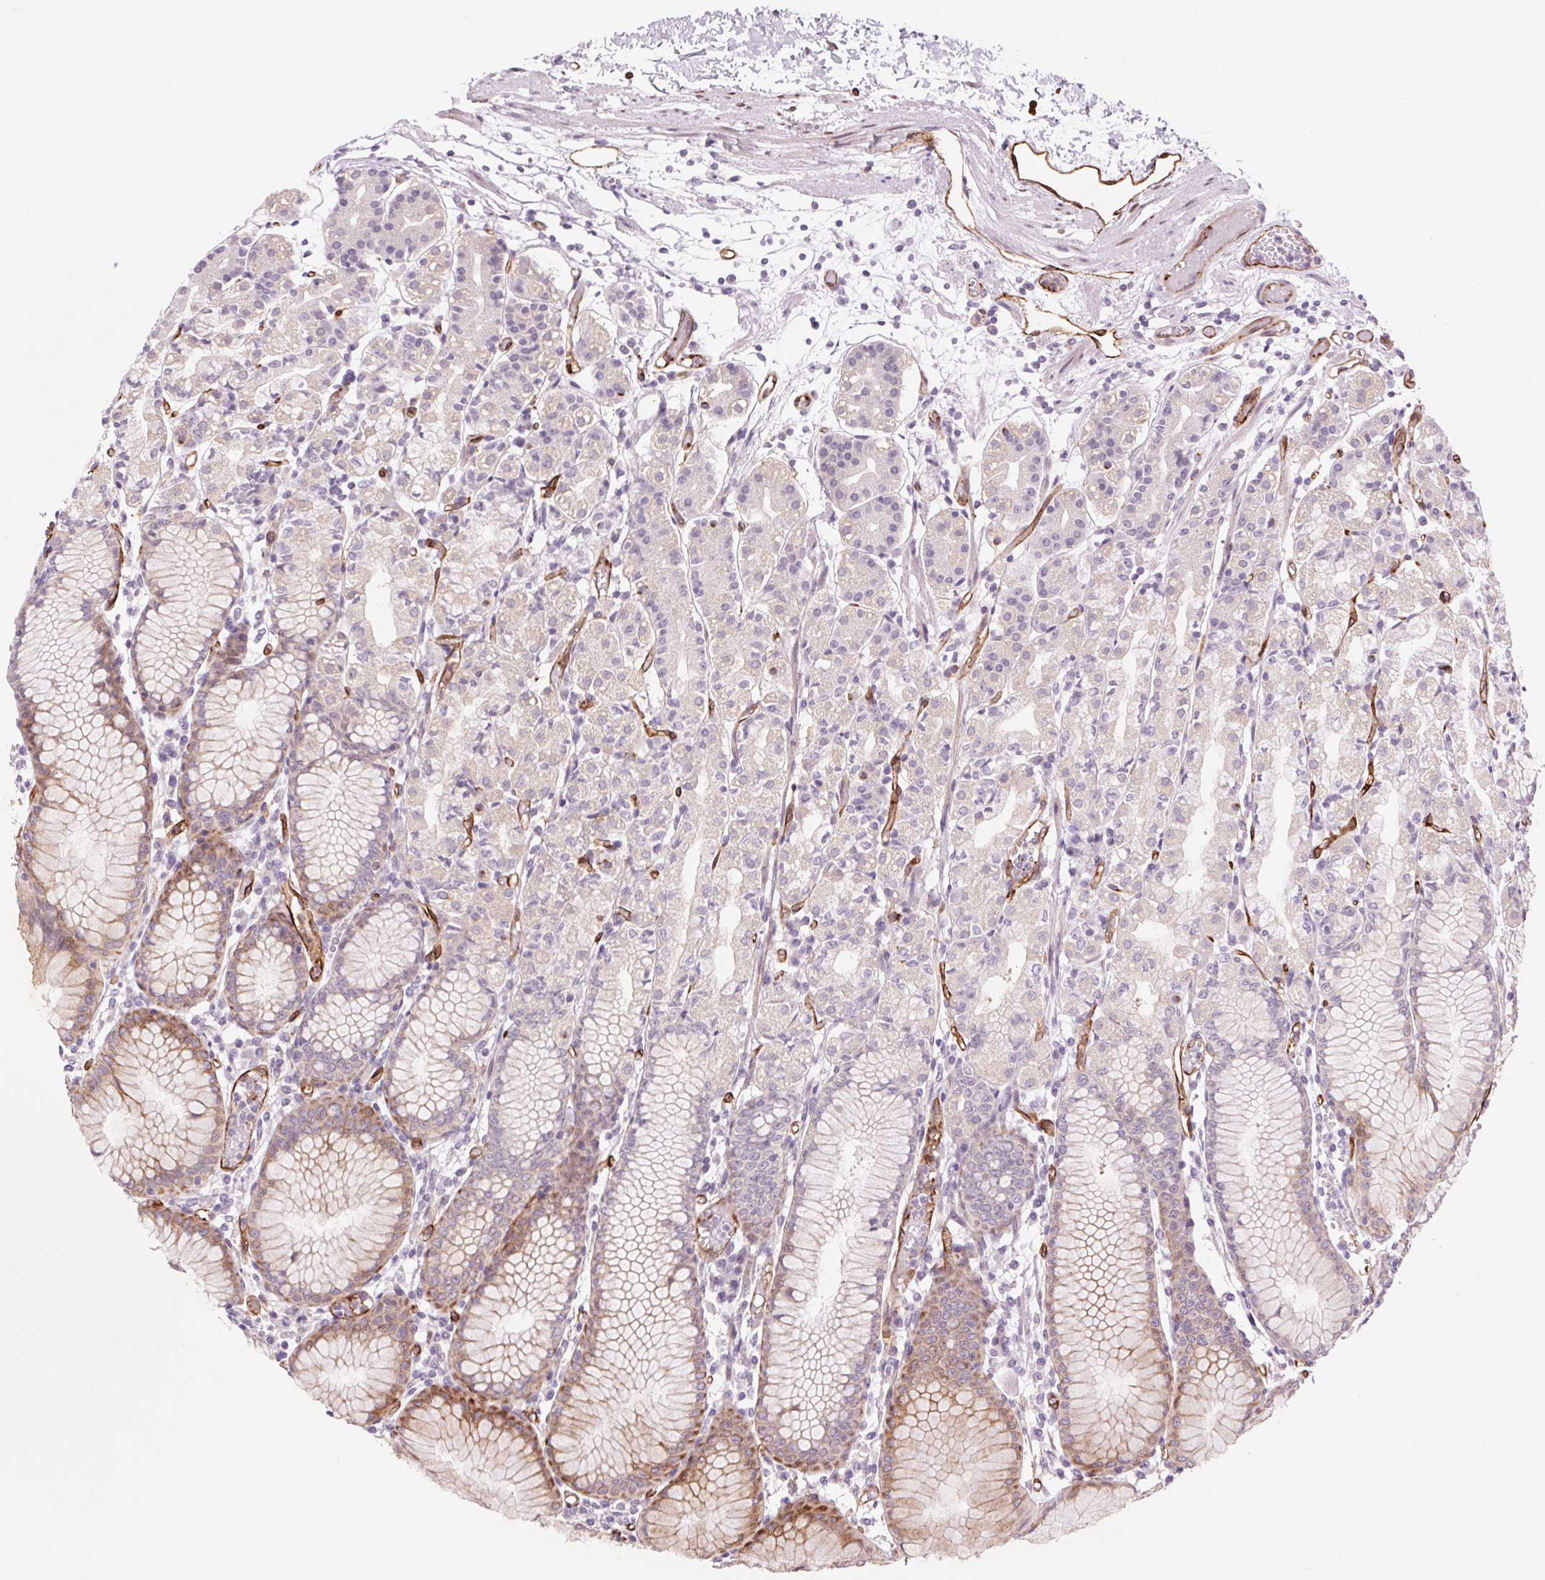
{"staining": {"intensity": "moderate", "quantity": "<25%", "location": "cytoplasmic/membranous"}, "tissue": "stomach", "cell_type": "Glandular cells", "image_type": "normal", "snomed": [{"axis": "morphology", "description": "Normal tissue, NOS"}, {"axis": "topography", "description": "Stomach"}], "caption": "The immunohistochemical stain labels moderate cytoplasmic/membranous positivity in glandular cells of unremarkable stomach.", "gene": "MS4A13", "patient": {"sex": "female", "age": 57}}